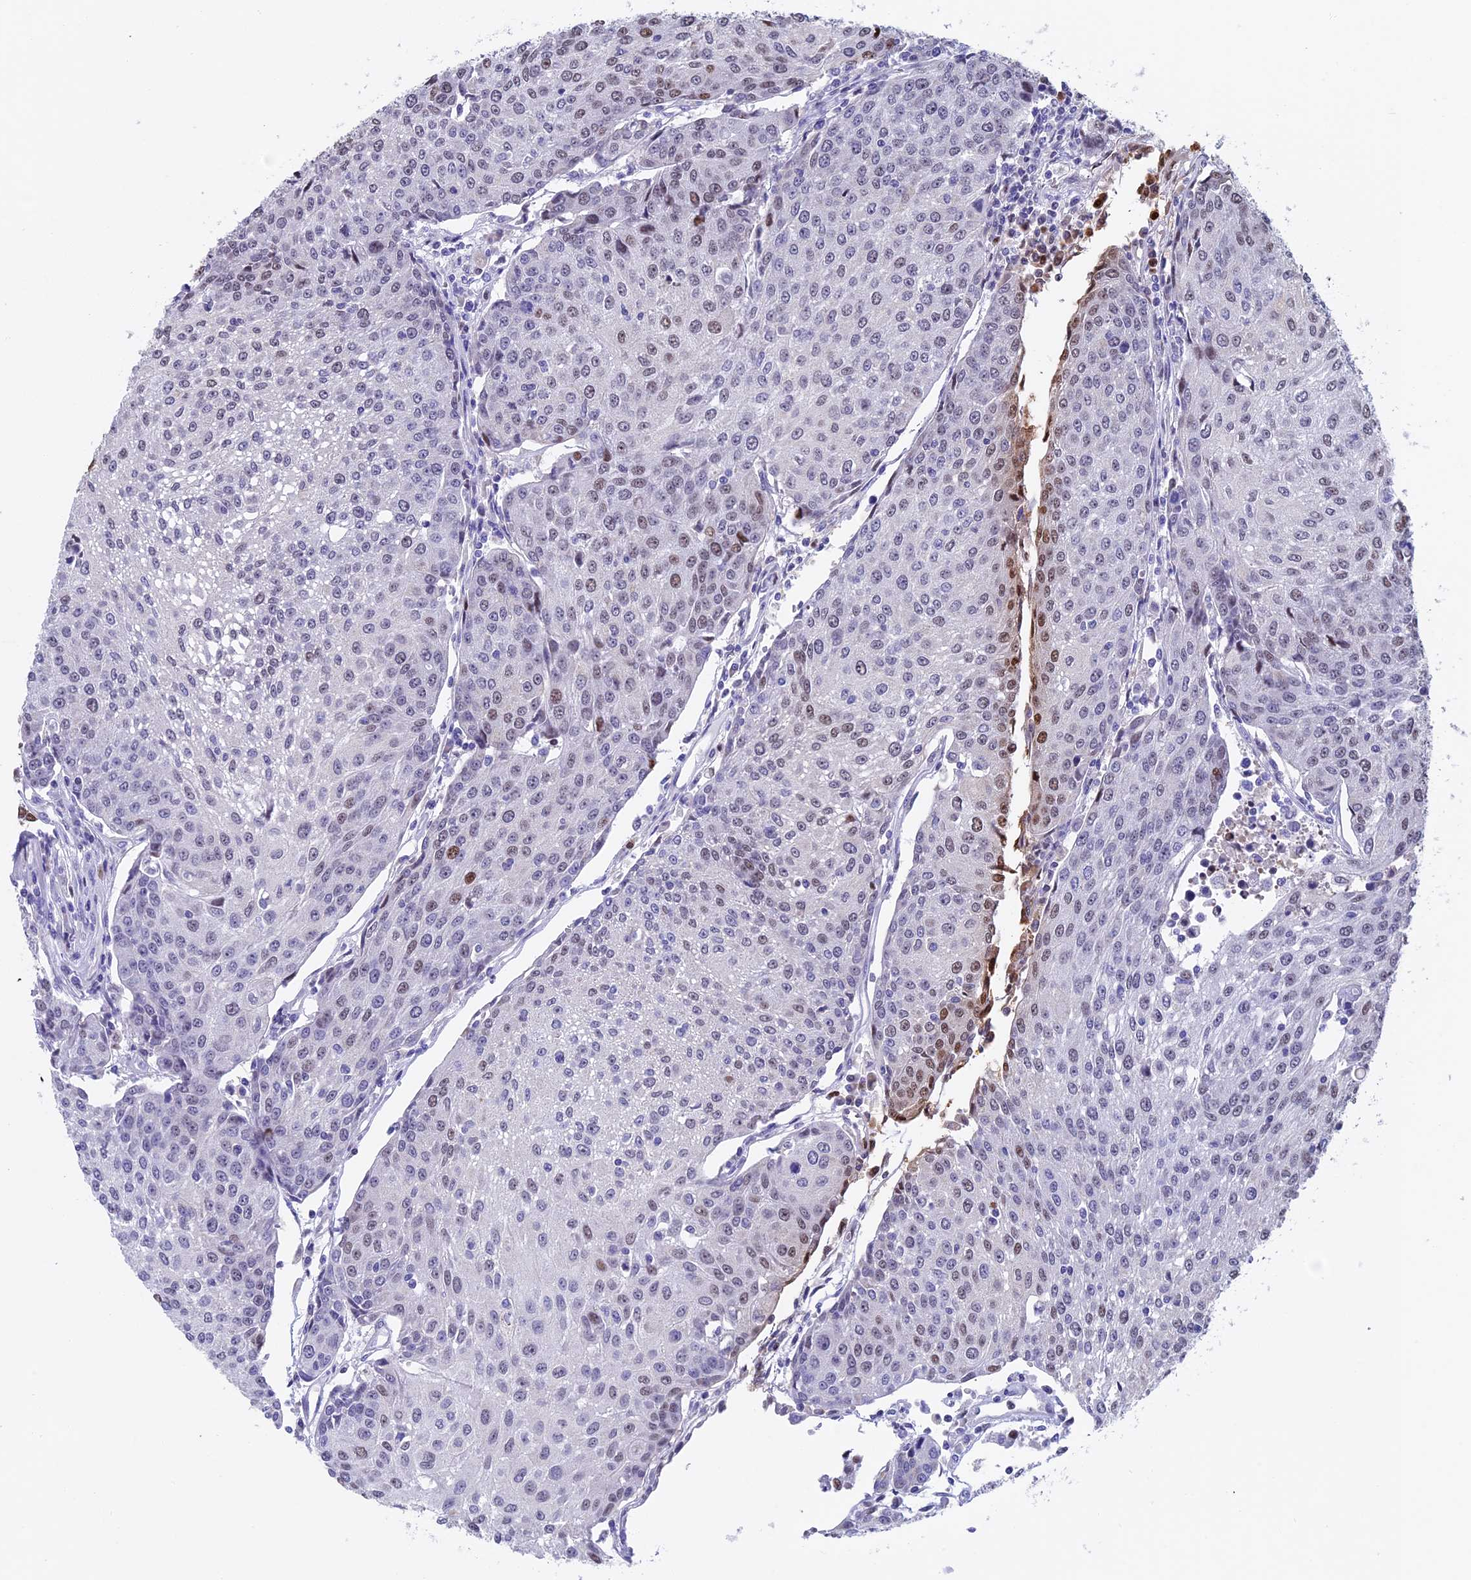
{"staining": {"intensity": "negative", "quantity": "none", "location": "none"}, "tissue": "urothelial cancer", "cell_type": "Tumor cells", "image_type": "cancer", "snomed": [{"axis": "morphology", "description": "Urothelial carcinoma, High grade"}, {"axis": "topography", "description": "Urinary bladder"}], "caption": "An immunohistochemistry photomicrograph of urothelial carcinoma (high-grade) is shown. There is no staining in tumor cells of urothelial carcinoma (high-grade).", "gene": "ACSS1", "patient": {"sex": "female", "age": 85}}